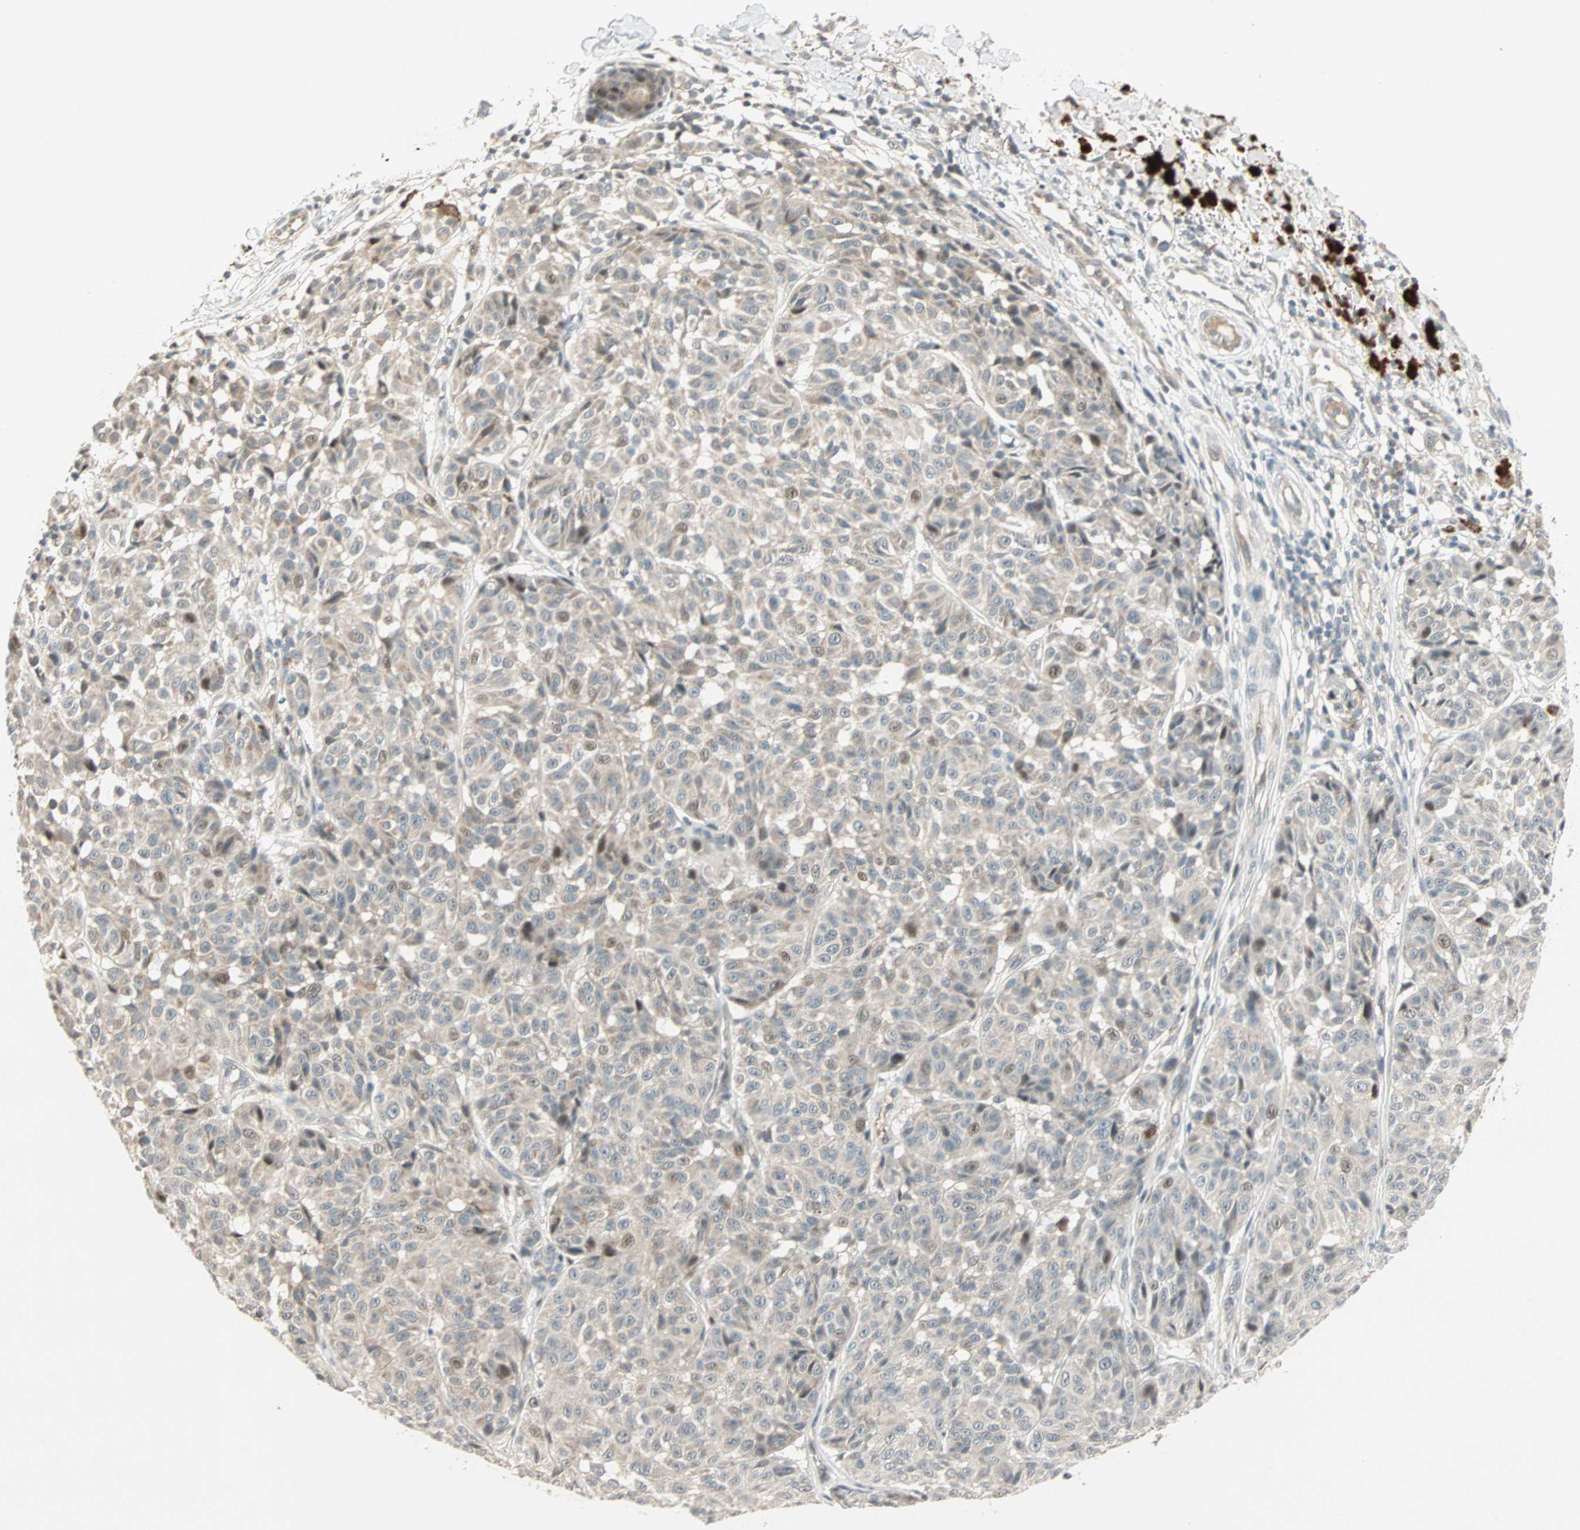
{"staining": {"intensity": "weak", "quantity": ">75%", "location": "cytoplasmic/membranous,nuclear"}, "tissue": "melanoma", "cell_type": "Tumor cells", "image_type": "cancer", "snomed": [{"axis": "morphology", "description": "Malignant melanoma, NOS"}, {"axis": "topography", "description": "Skin"}], "caption": "Immunohistochemistry (IHC) of human malignant melanoma reveals low levels of weak cytoplasmic/membranous and nuclear staining in about >75% of tumor cells. (brown staining indicates protein expression, while blue staining denotes nuclei).", "gene": "ACSL5", "patient": {"sex": "female", "age": 46}}